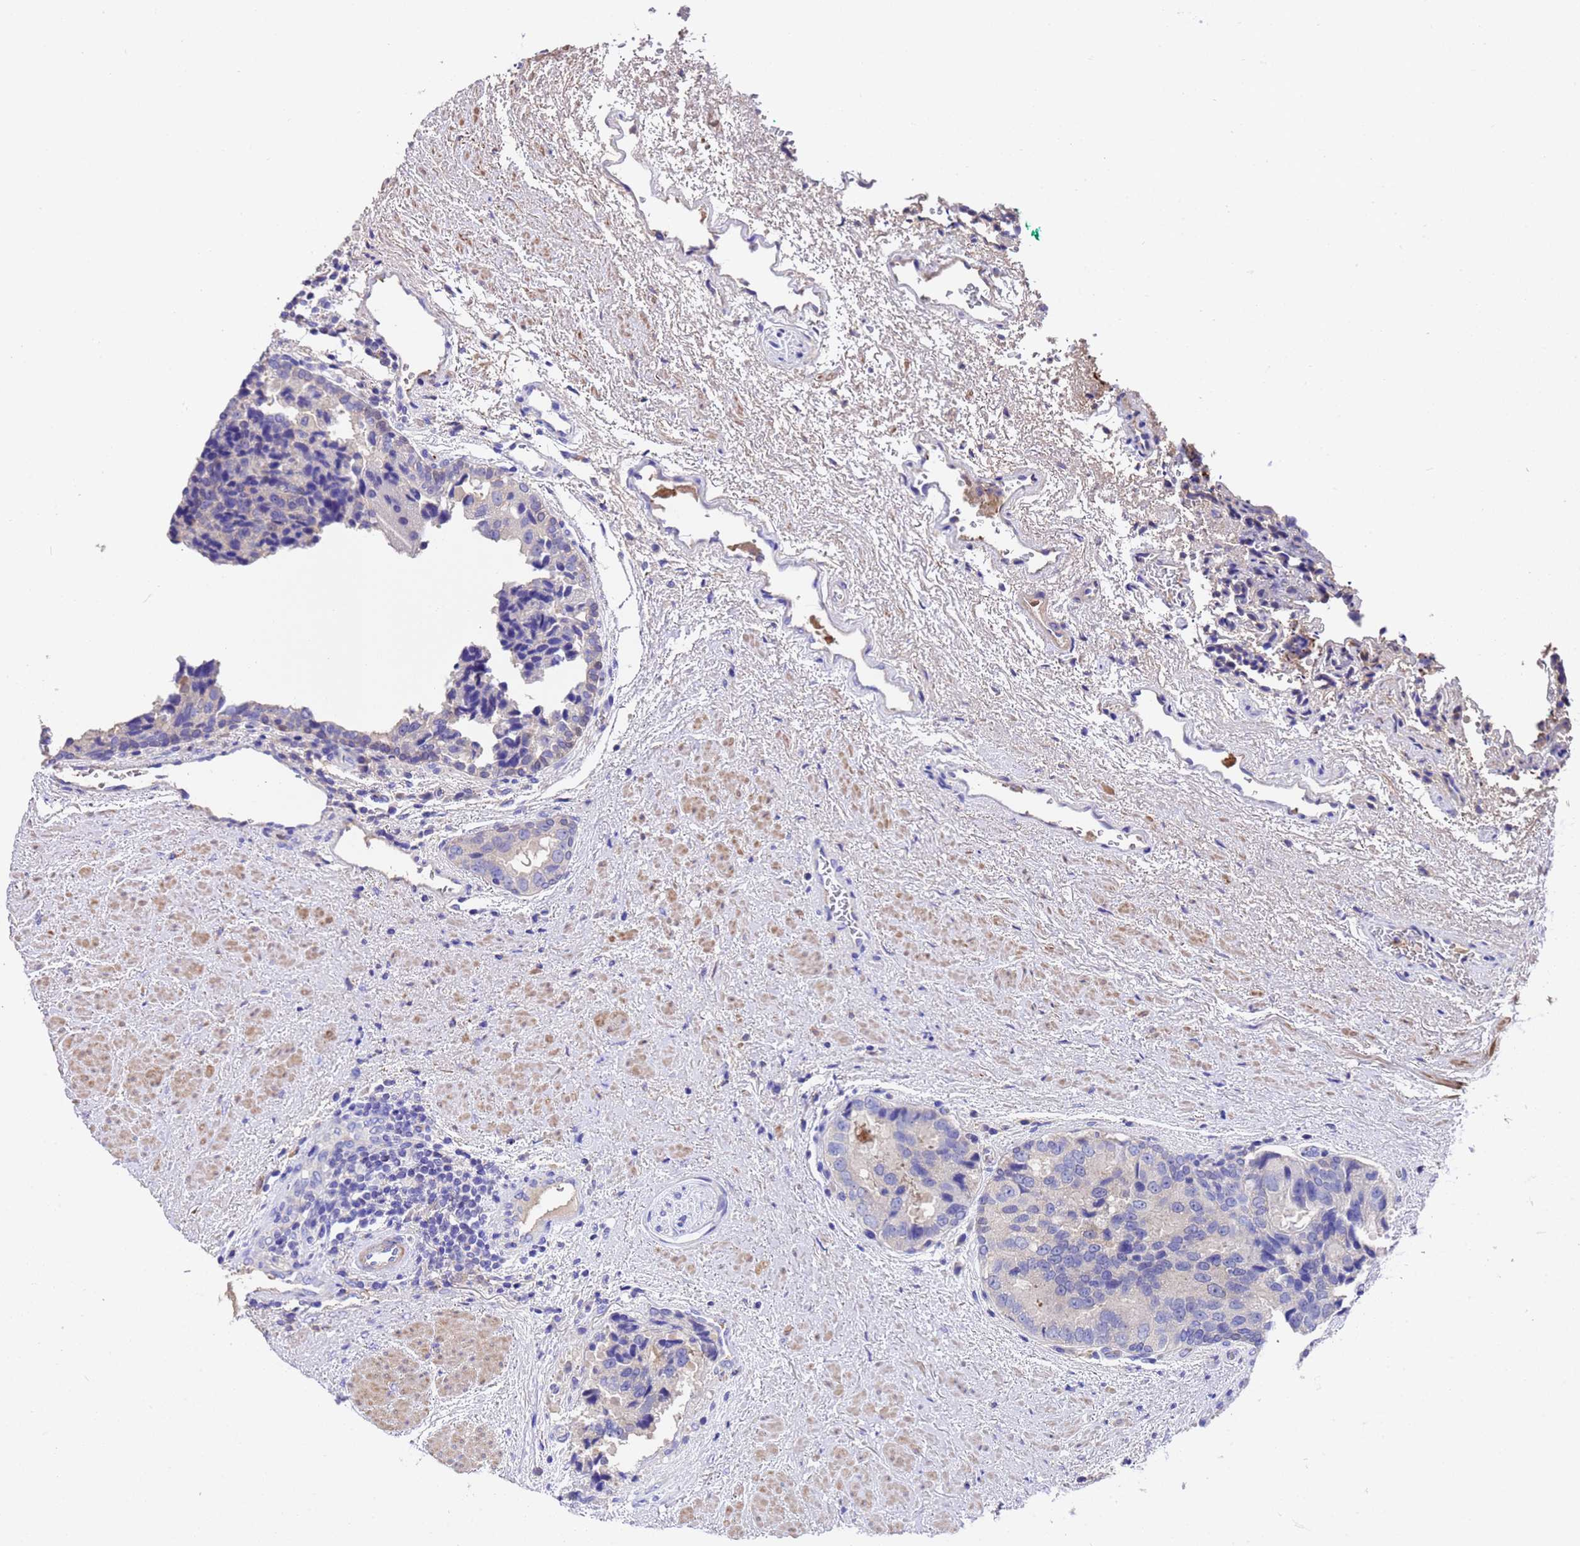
{"staining": {"intensity": "negative", "quantity": "none", "location": "none"}, "tissue": "prostate cancer", "cell_type": "Tumor cells", "image_type": "cancer", "snomed": [{"axis": "morphology", "description": "Adenocarcinoma, High grade"}, {"axis": "topography", "description": "Prostate"}], "caption": "The micrograph displays no staining of tumor cells in prostate cancer (high-grade adenocarcinoma).", "gene": "ELP6", "patient": {"sex": "male", "age": 70}}